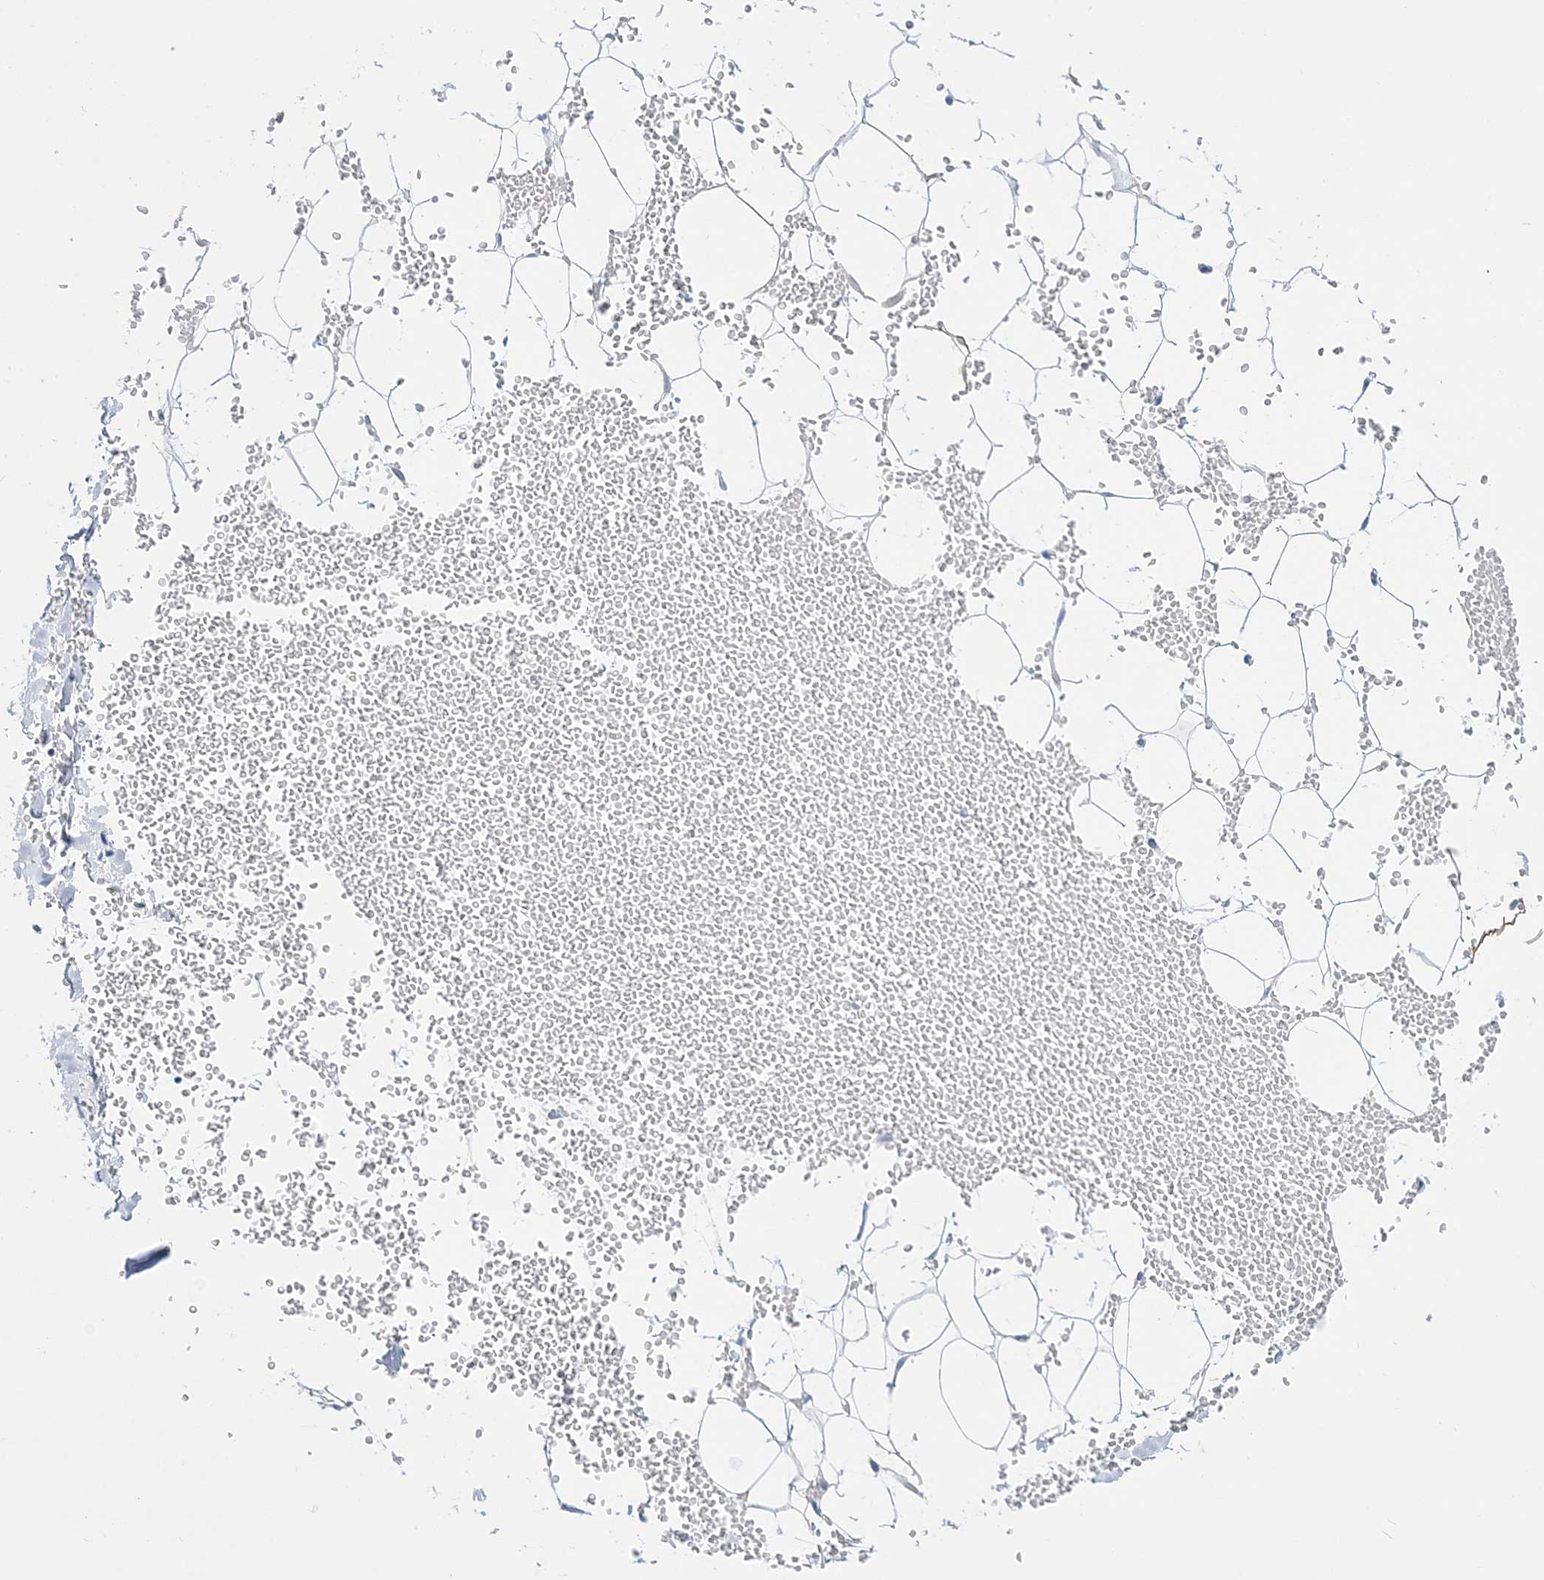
{"staining": {"intensity": "negative", "quantity": "none", "location": "none"}, "tissue": "adipose tissue", "cell_type": "Adipocytes", "image_type": "normal", "snomed": [{"axis": "morphology", "description": "Normal tissue, NOS"}, {"axis": "topography", "description": "Breast"}], "caption": "A high-resolution histopathology image shows IHC staining of normal adipose tissue, which demonstrates no significant expression in adipocytes.", "gene": "TSPYL6", "patient": {"sex": "female", "age": 23}}